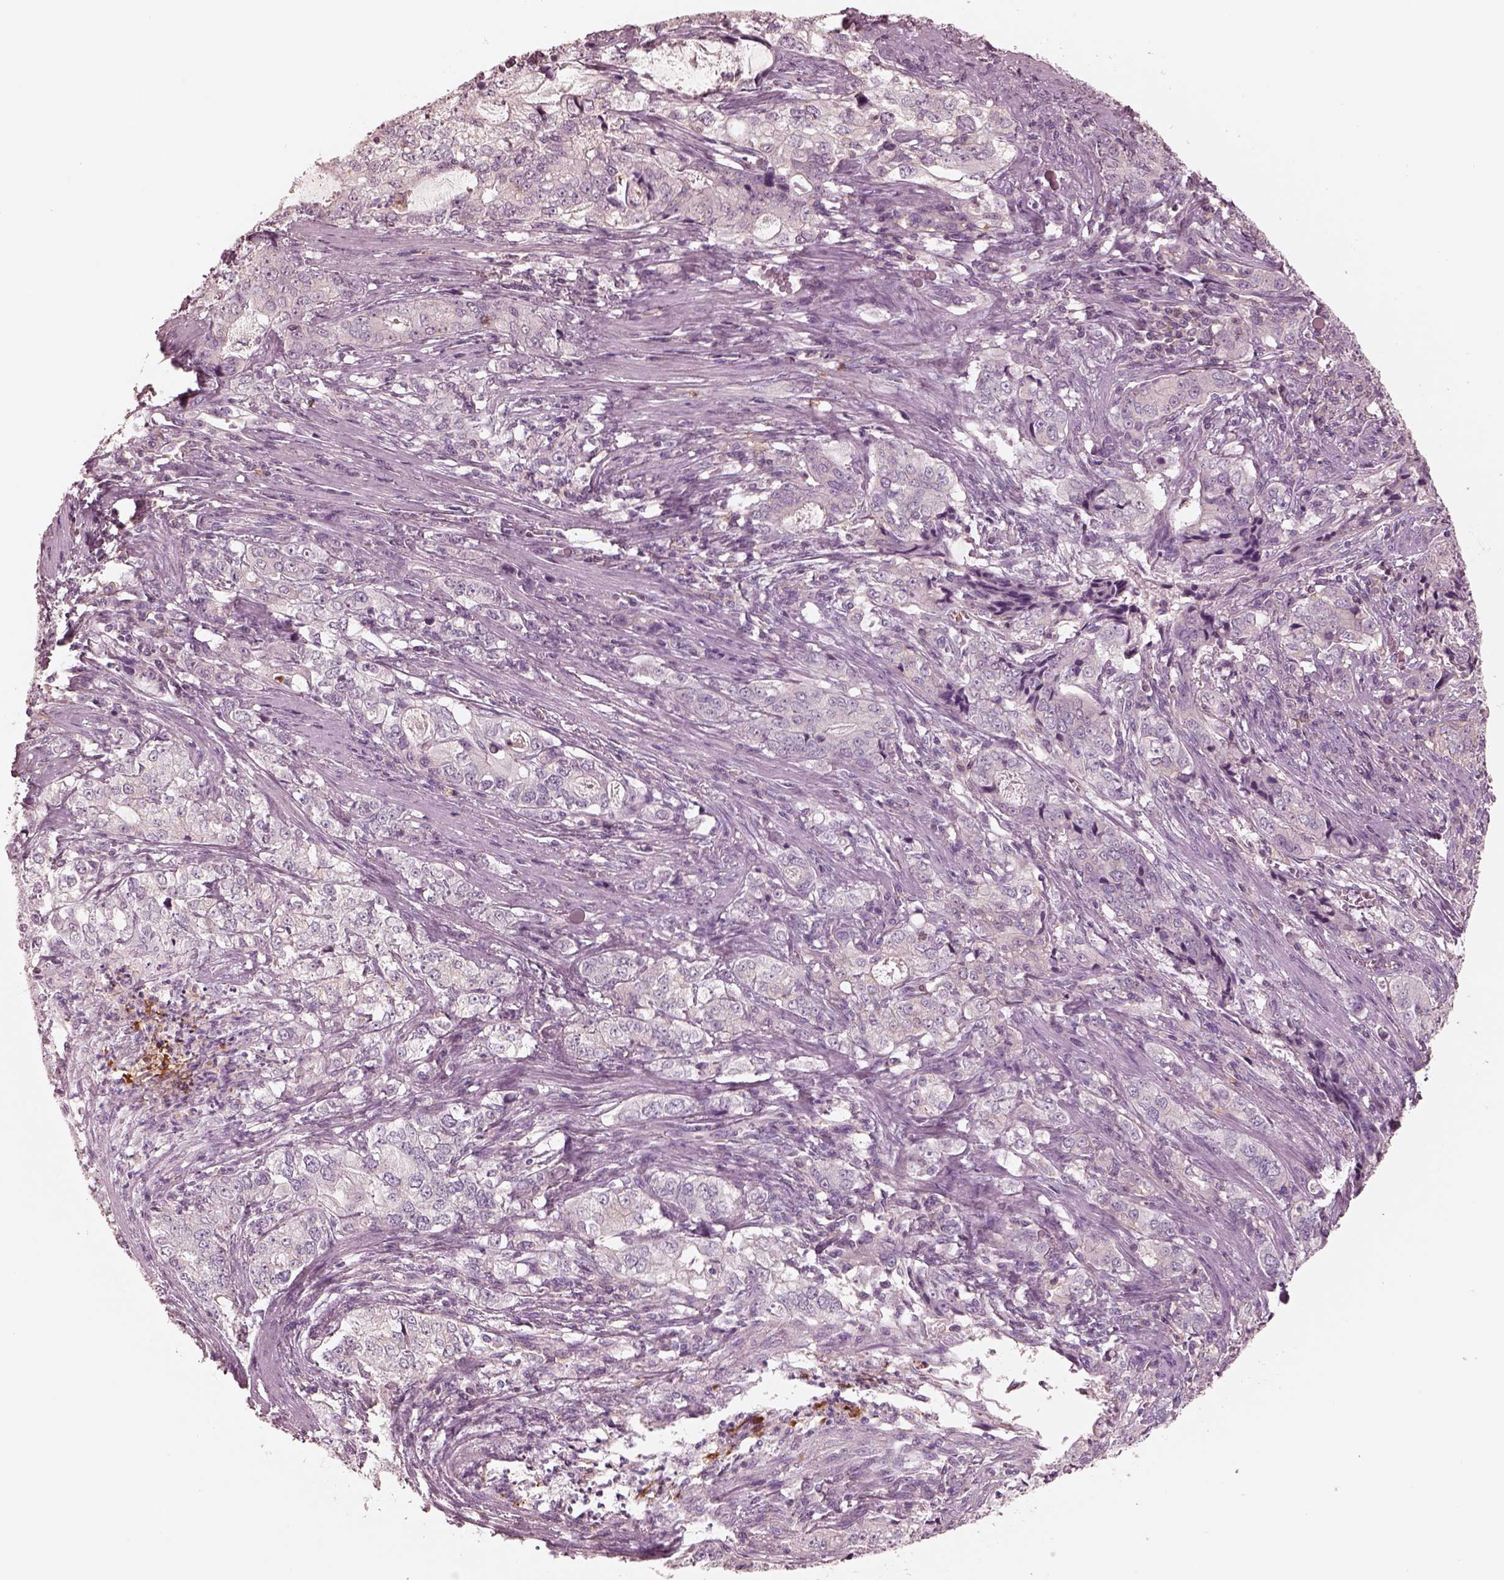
{"staining": {"intensity": "negative", "quantity": "none", "location": "none"}, "tissue": "stomach cancer", "cell_type": "Tumor cells", "image_type": "cancer", "snomed": [{"axis": "morphology", "description": "Adenocarcinoma, NOS"}, {"axis": "topography", "description": "Stomach, lower"}], "caption": "Micrograph shows no protein staining in tumor cells of stomach cancer tissue. (Brightfield microscopy of DAB (3,3'-diaminobenzidine) immunohistochemistry (IHC) at high magnification).", "gene": "GPRIN1", "patient": {"sex": "female", "age": 72}}